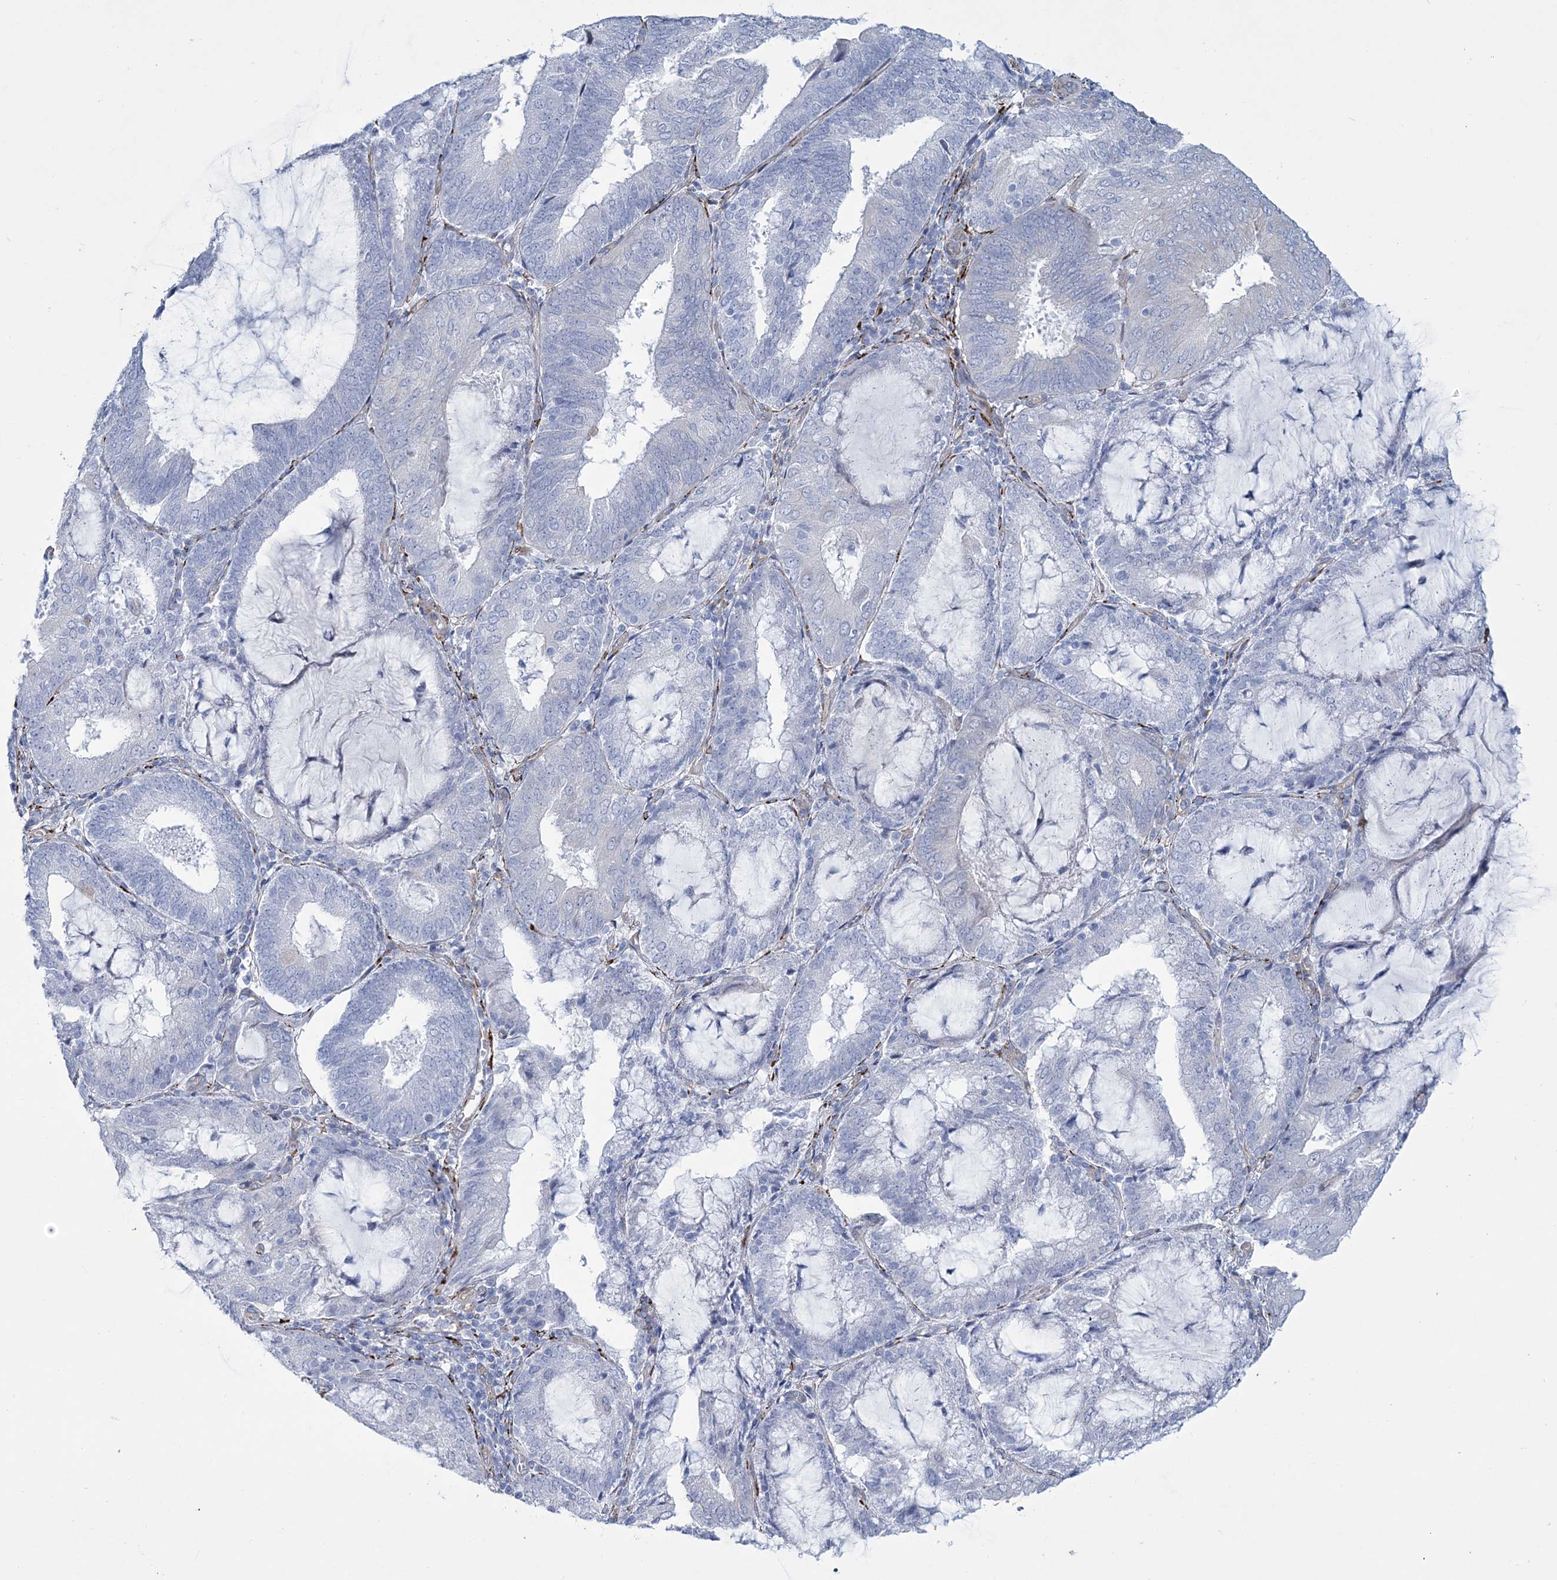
{"staining": {"intensity": "negative", "quantity": "none", "location": "none"}, "tissue": "endometrial cancer", "cell_type": "Tumor cells", "image_type": "cancer", "snomed": [{"axis": "morphology", "description": "Adenocarcinoma, NOS"}, {"axis": "topography", "description": "Endometrium"}], "caption": "Immunohistochemistry (IHC) photomicrograph of neoplastic tissue: endometrial cancer (adenocarcinoma) stained with DAB (3,3'-diaminobenzidine) exhibits no significant protein expression in tumor cells.", "gene": "RAB11FIP5", "patient": {"sex": "female", "age": 81}}